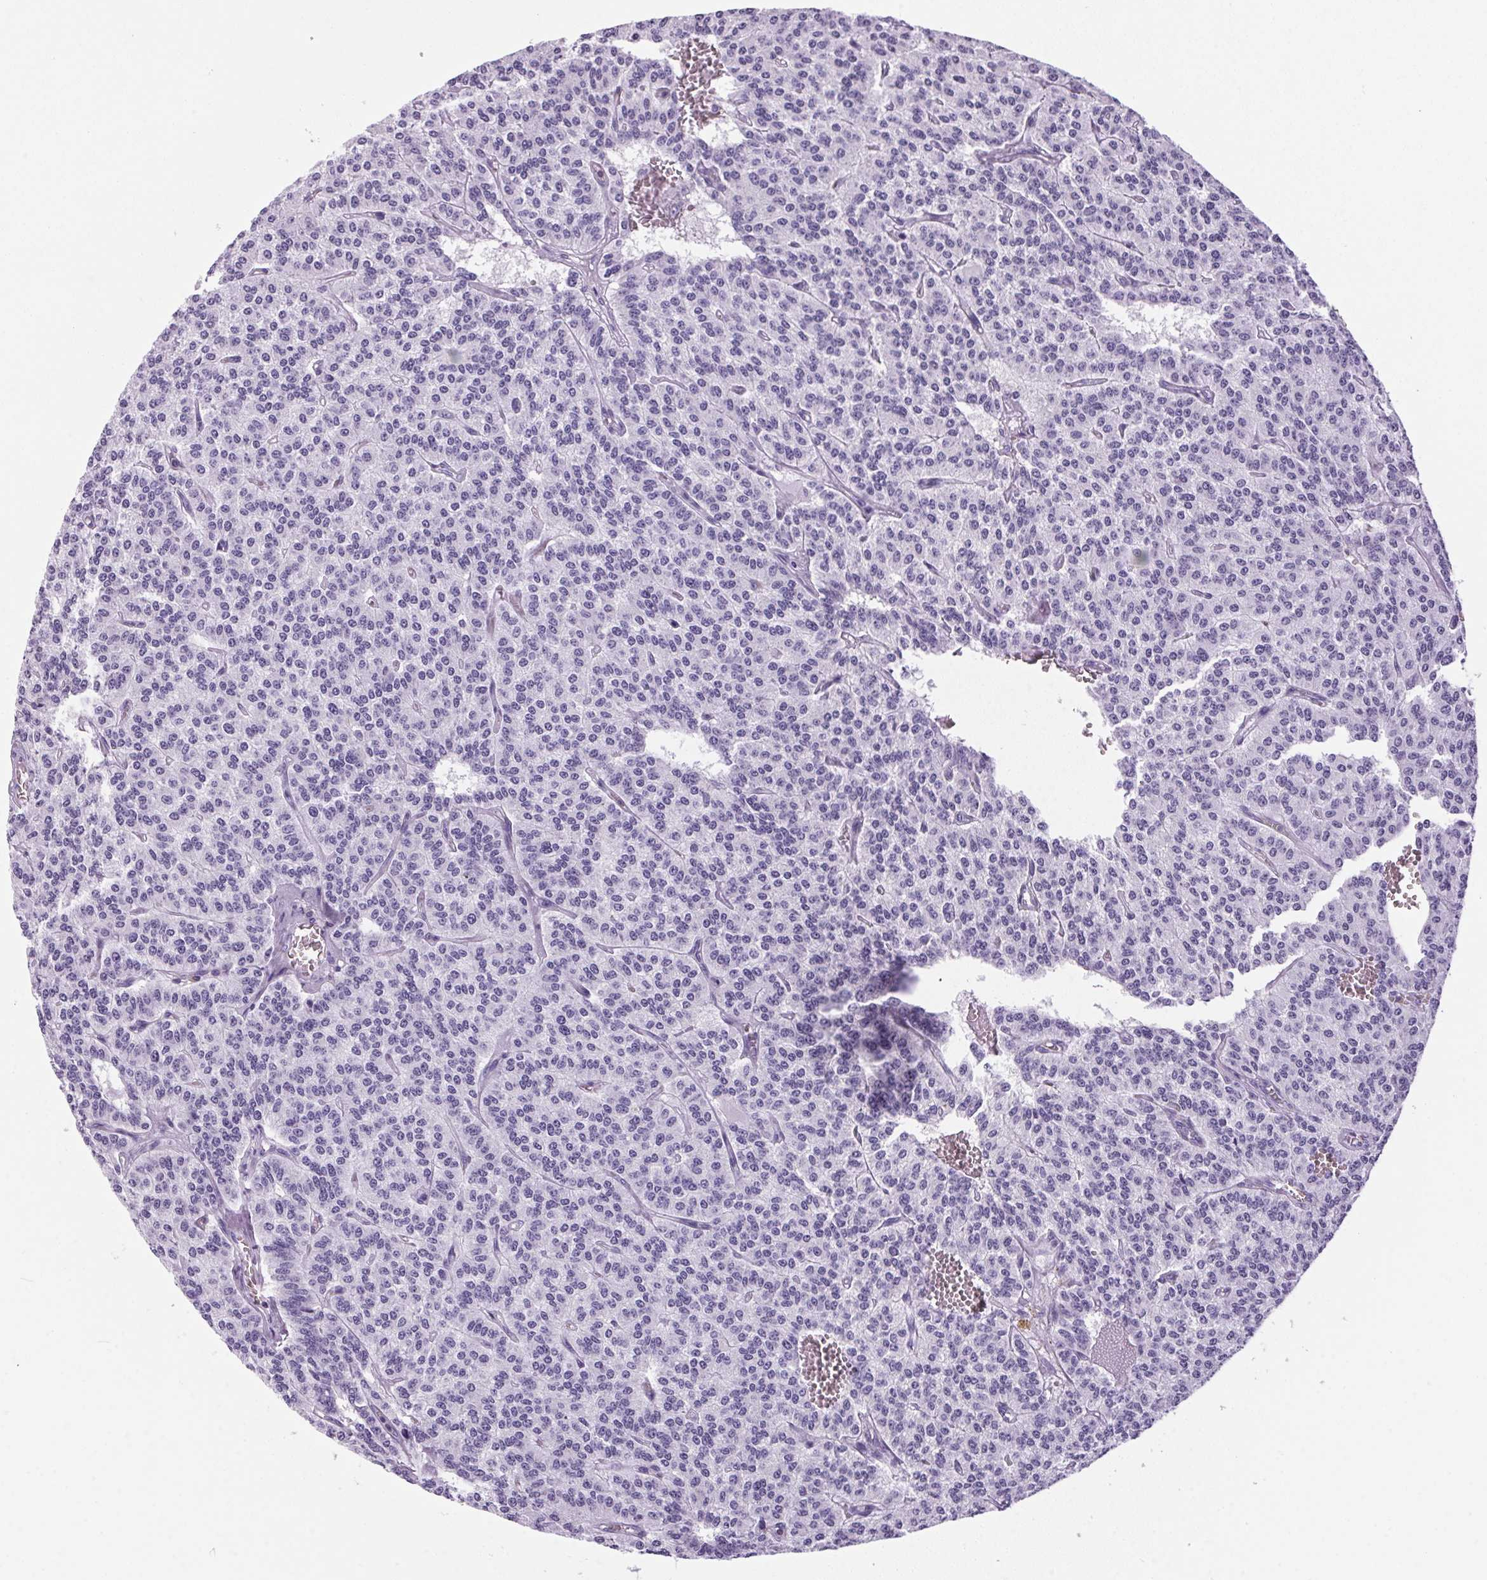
{"staining": {"intensity": "negative", "quantity": "none", "location": "none"}, "tissue": "carcinoid", "cell_type": "Tumor cells", "image_type": "cancer", "snomed": [{"axis": "morphology", "description": "Carcinoid, malignant, NOS"}, {"axis": "topography", "description": "Lung"}], "caption": "Tumor cells are negative for brown protein staining in carcinoid.", "gene": "S100A2", "patient": {"sex": "female", "age": 71}}